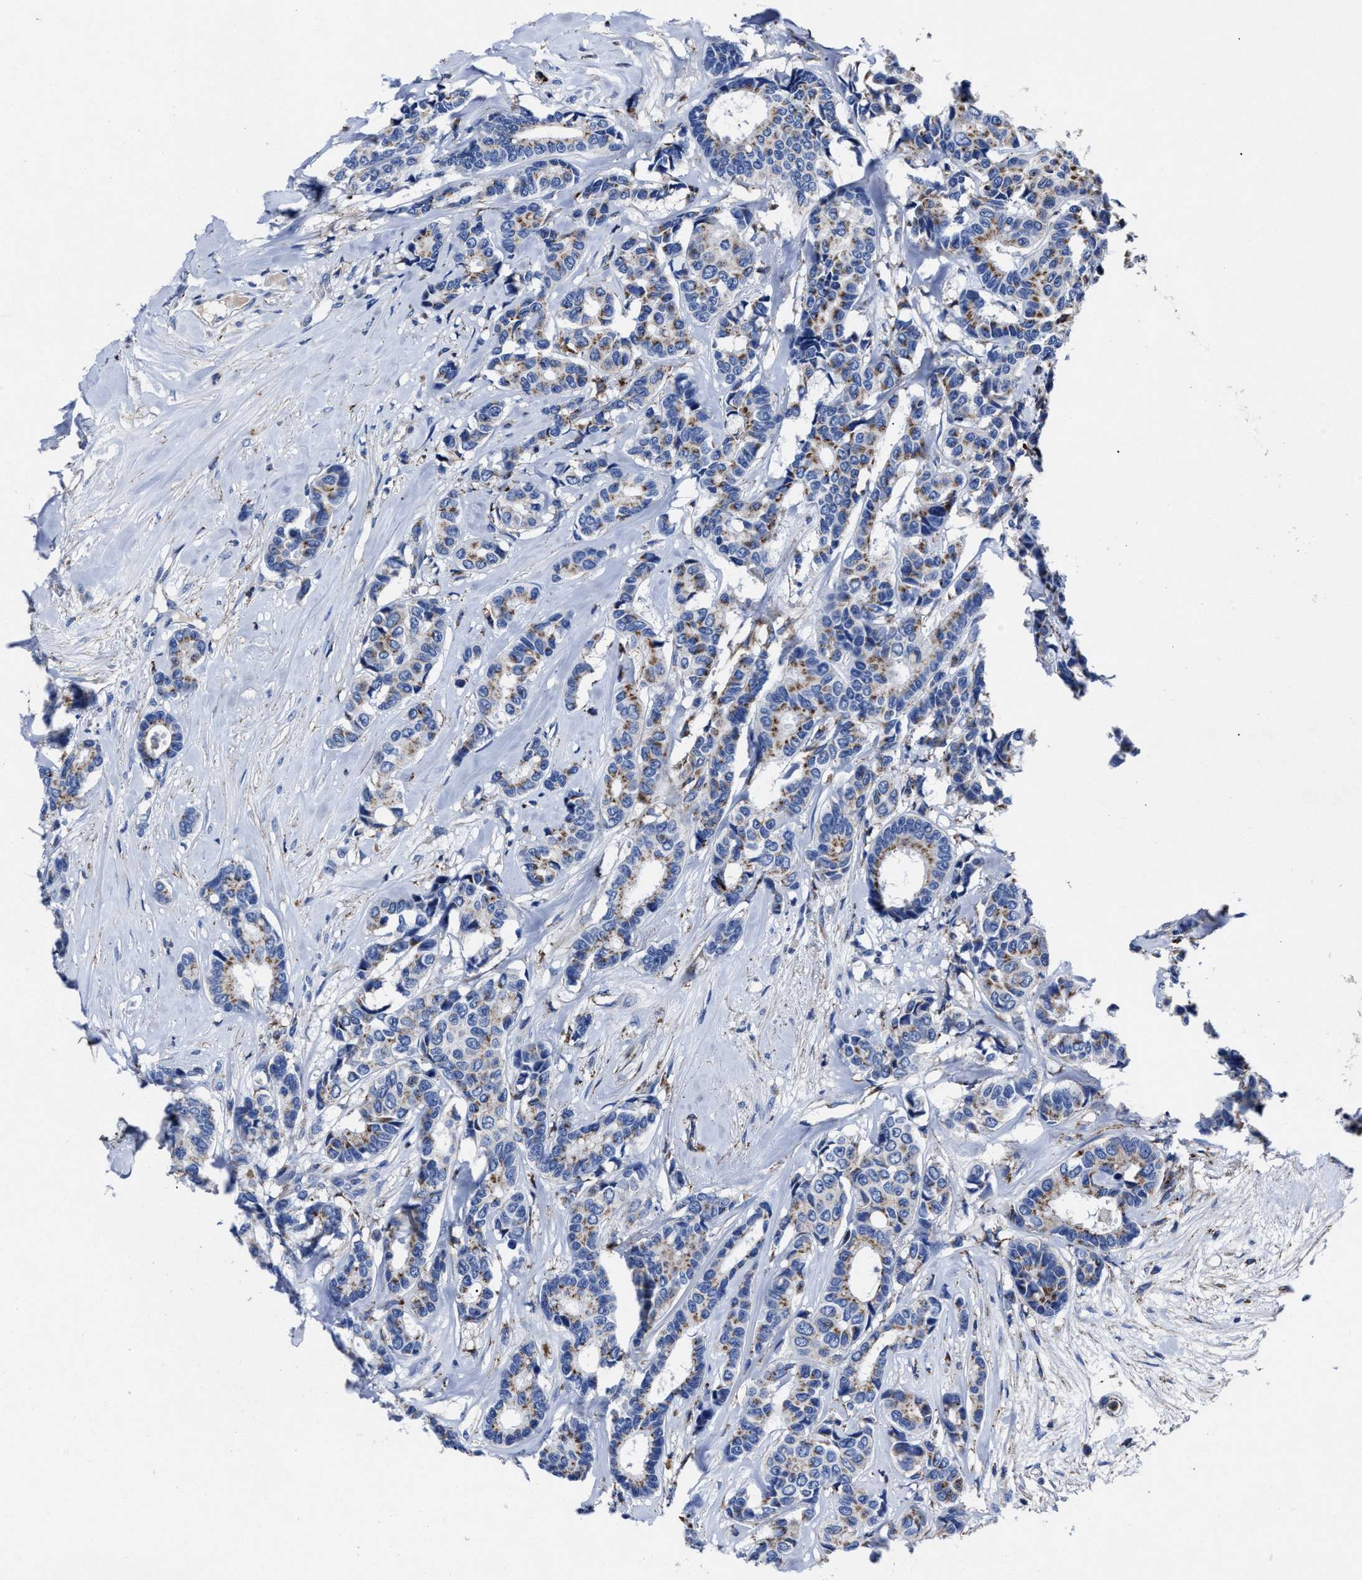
{"staining": {"intensity": "moderate", "quantity": ">75%", "location": "cytoplasmic/membranous"}, "tissue": "breast cancer", "cell_type": "Tumor cells", "image_type": "cancer", "snomed": [{"axis": "morphology", "description": "Duct carcinoma"}, {"axis": "topography", "description": "Breast"}], "caption": "Tumor cells exhibit moderate cytoplasmic/membranous positivity in approximately >75% of cells in intraductal carcinoma (breast).", "gene": "LAMTOR4", "patient": {"sex": "female", "age": 87}}